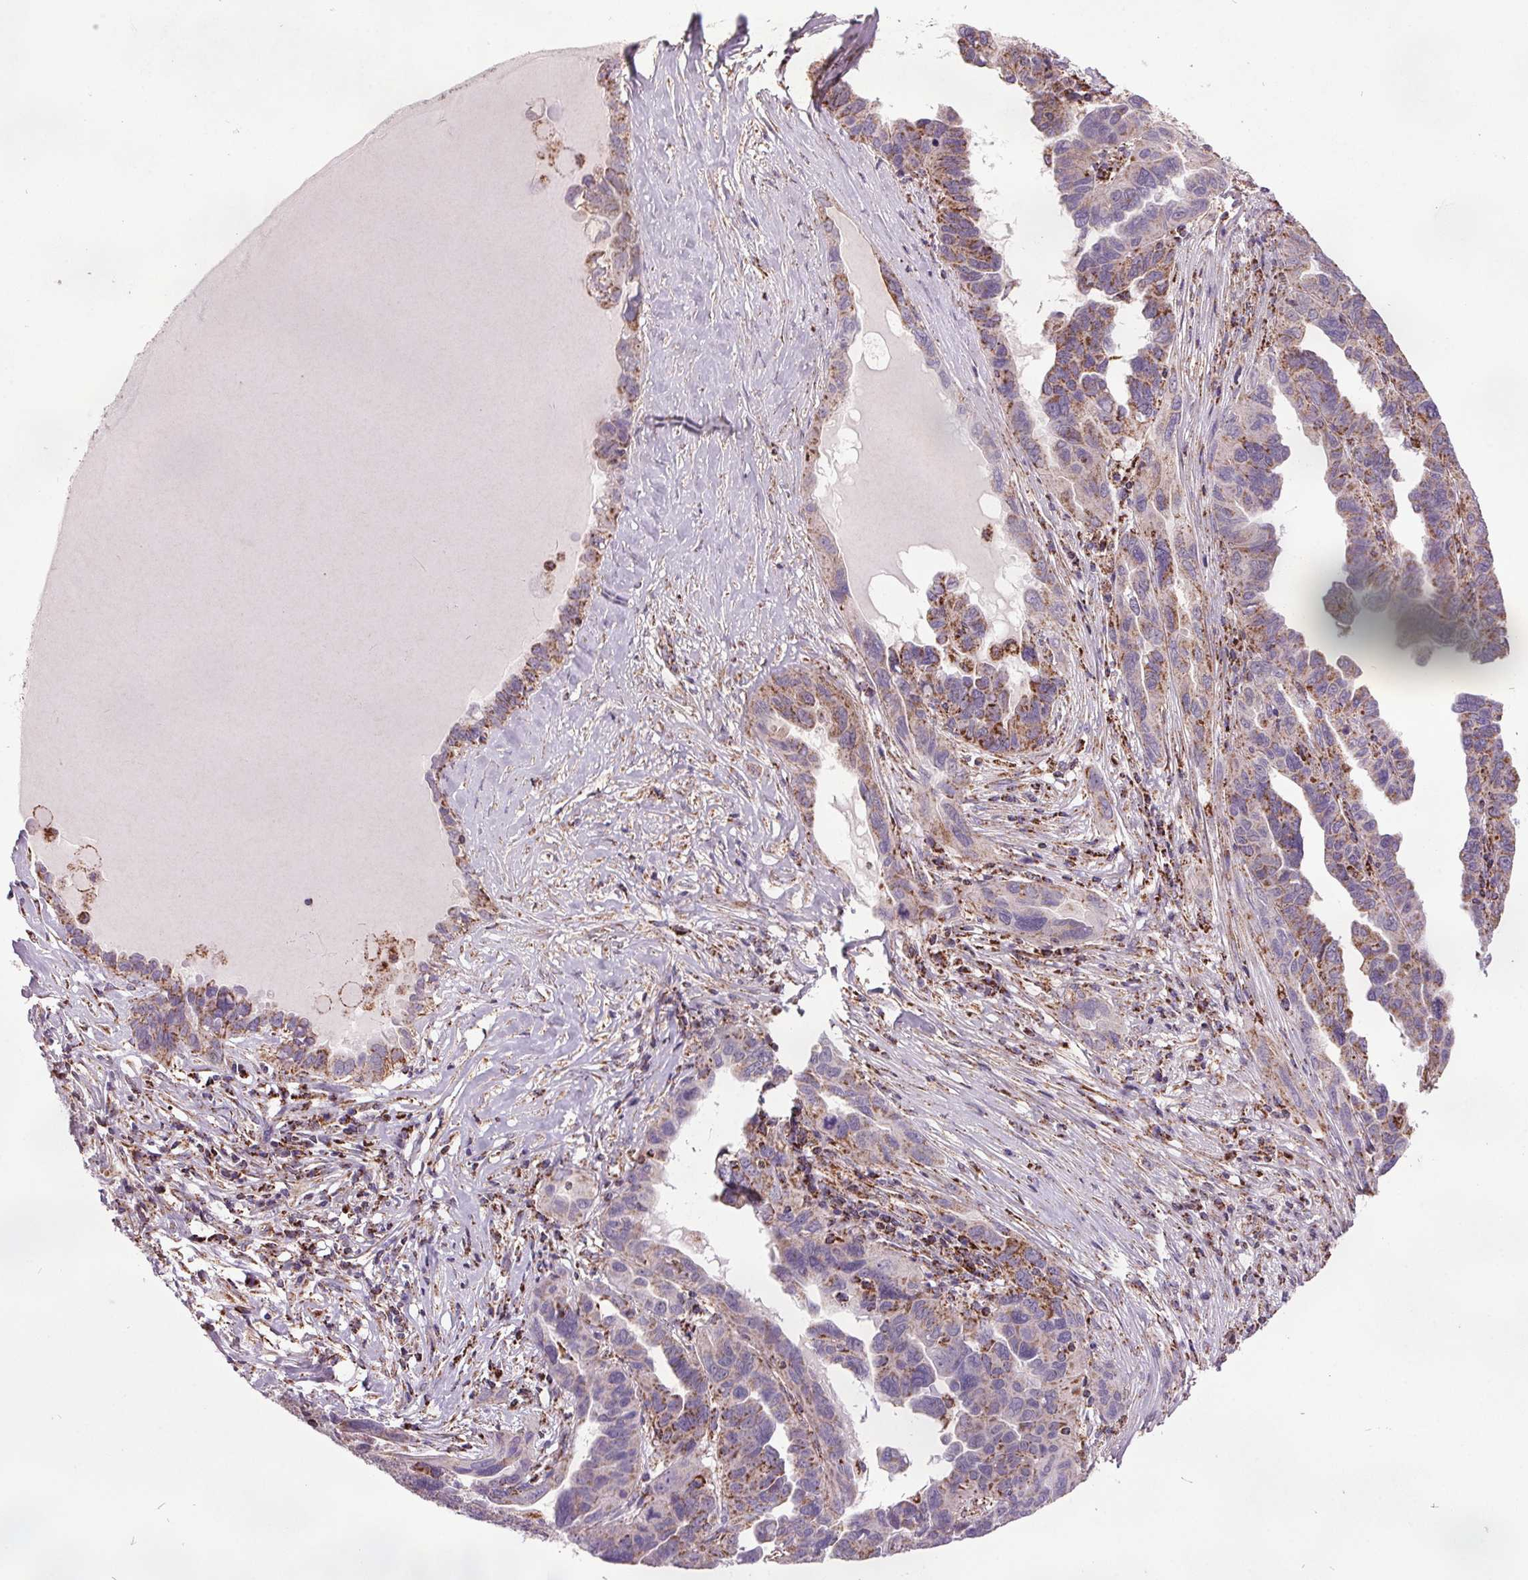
{"staining": {"intensity": "moderate", "quantity": "25%-75%", "location": "cytoplasmic/membranous"}, "tissue": "ovarian cancer", "cell_type": "Tumor cells", "image_type": "cancer", "snomed": [{"axis": "morphology", "description": "Cystadenocarcinoma, serous, NOS"}, {"axis": "topography", "description": "Ovary"}], "caption": "Immunohistochemical staining of human serous cystadenocarcinoma (ovarian) displays medium levels of moderate cytoplasmic/membranous expression in about 25%-75% of tumor cells. The staining was performed using DAB (3,3'-diaminobenzidine), with brown indicating positive protein expression. Nuclei are stained blue with hematoxylin.", "gene": "NDUFS6", "patient": {"sex": "female", "age": 64}}